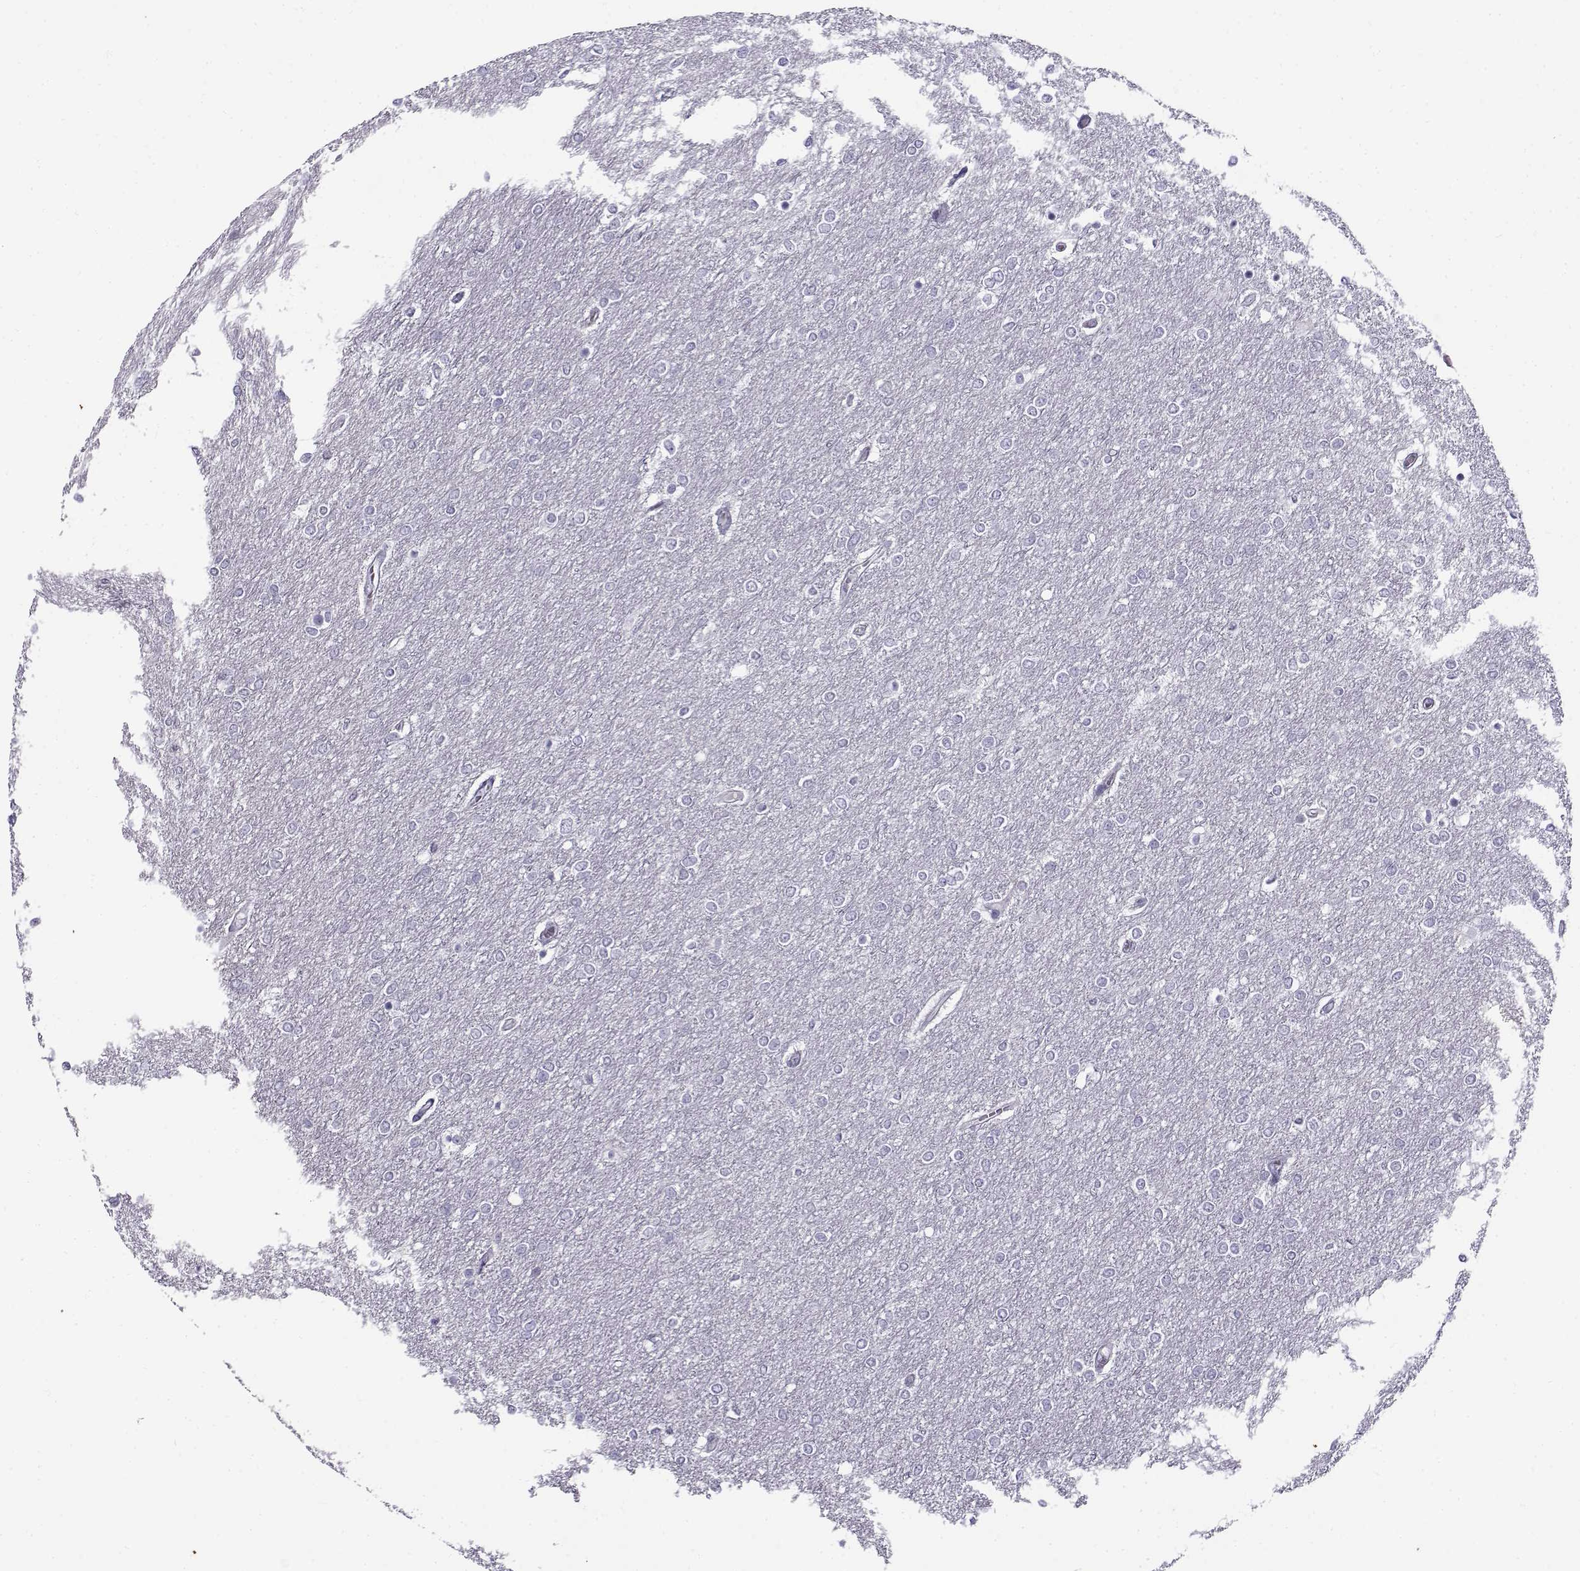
{"staining": {"intensity": "negative", "quantity": "none", "location": "none"}, "tissue": "glioma", "cell_type": "Tumor cells", "image_type": "cancer", "snomed": [{"axis": "morphology", "description": "Glioma, malignant, High grade"}, {"axis": "topography", "description": "Brain"}], "caption": "DAB (3,3'-diaminobenzidine) immunohistochemical staining of malignant glioma (high-grade) displays no significant positivity in tumor cells.", "gene": "GTSF1L", "patient": {"sex": "female", "age": 61}}